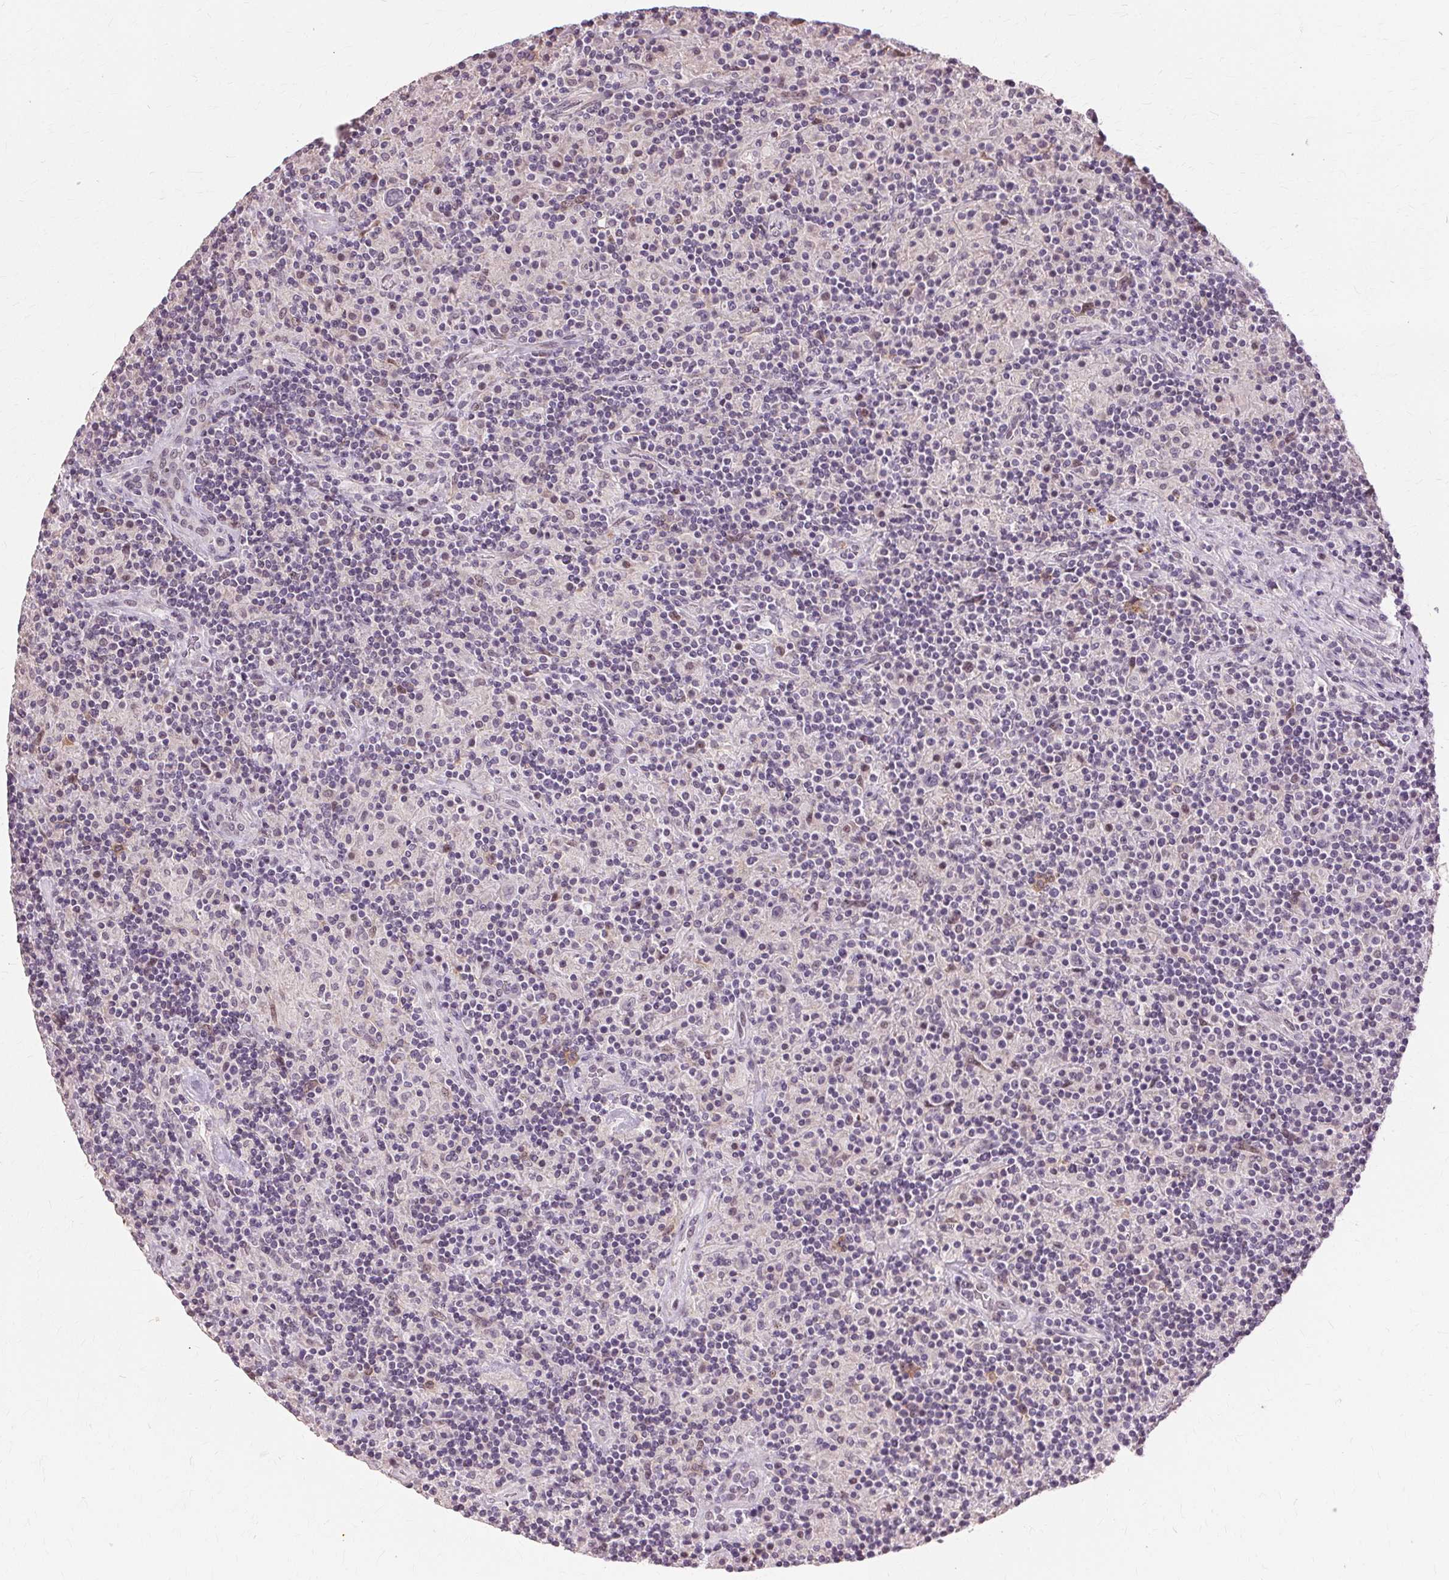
{"staining": {"intensity": "negative", "quantity": "none", "location": "none"}, "tissue": "lymphoma", "cell_type": "Tumor cells", "image_type": "cancer", "snomed": [{"axis": "morphology", "description": "Hodgkin's disease, NOS"}, {"axis": "topography", "description": "Lymph node"}], "caption": "High power microscopy photomicrograph of an immunohistochemistry (IHC) photomicrograph of lymphoma, revealing no significant positivity in tumor cells.", "gene": "SIGLEC6", "patient": {"sex": "male", "age": 70}}